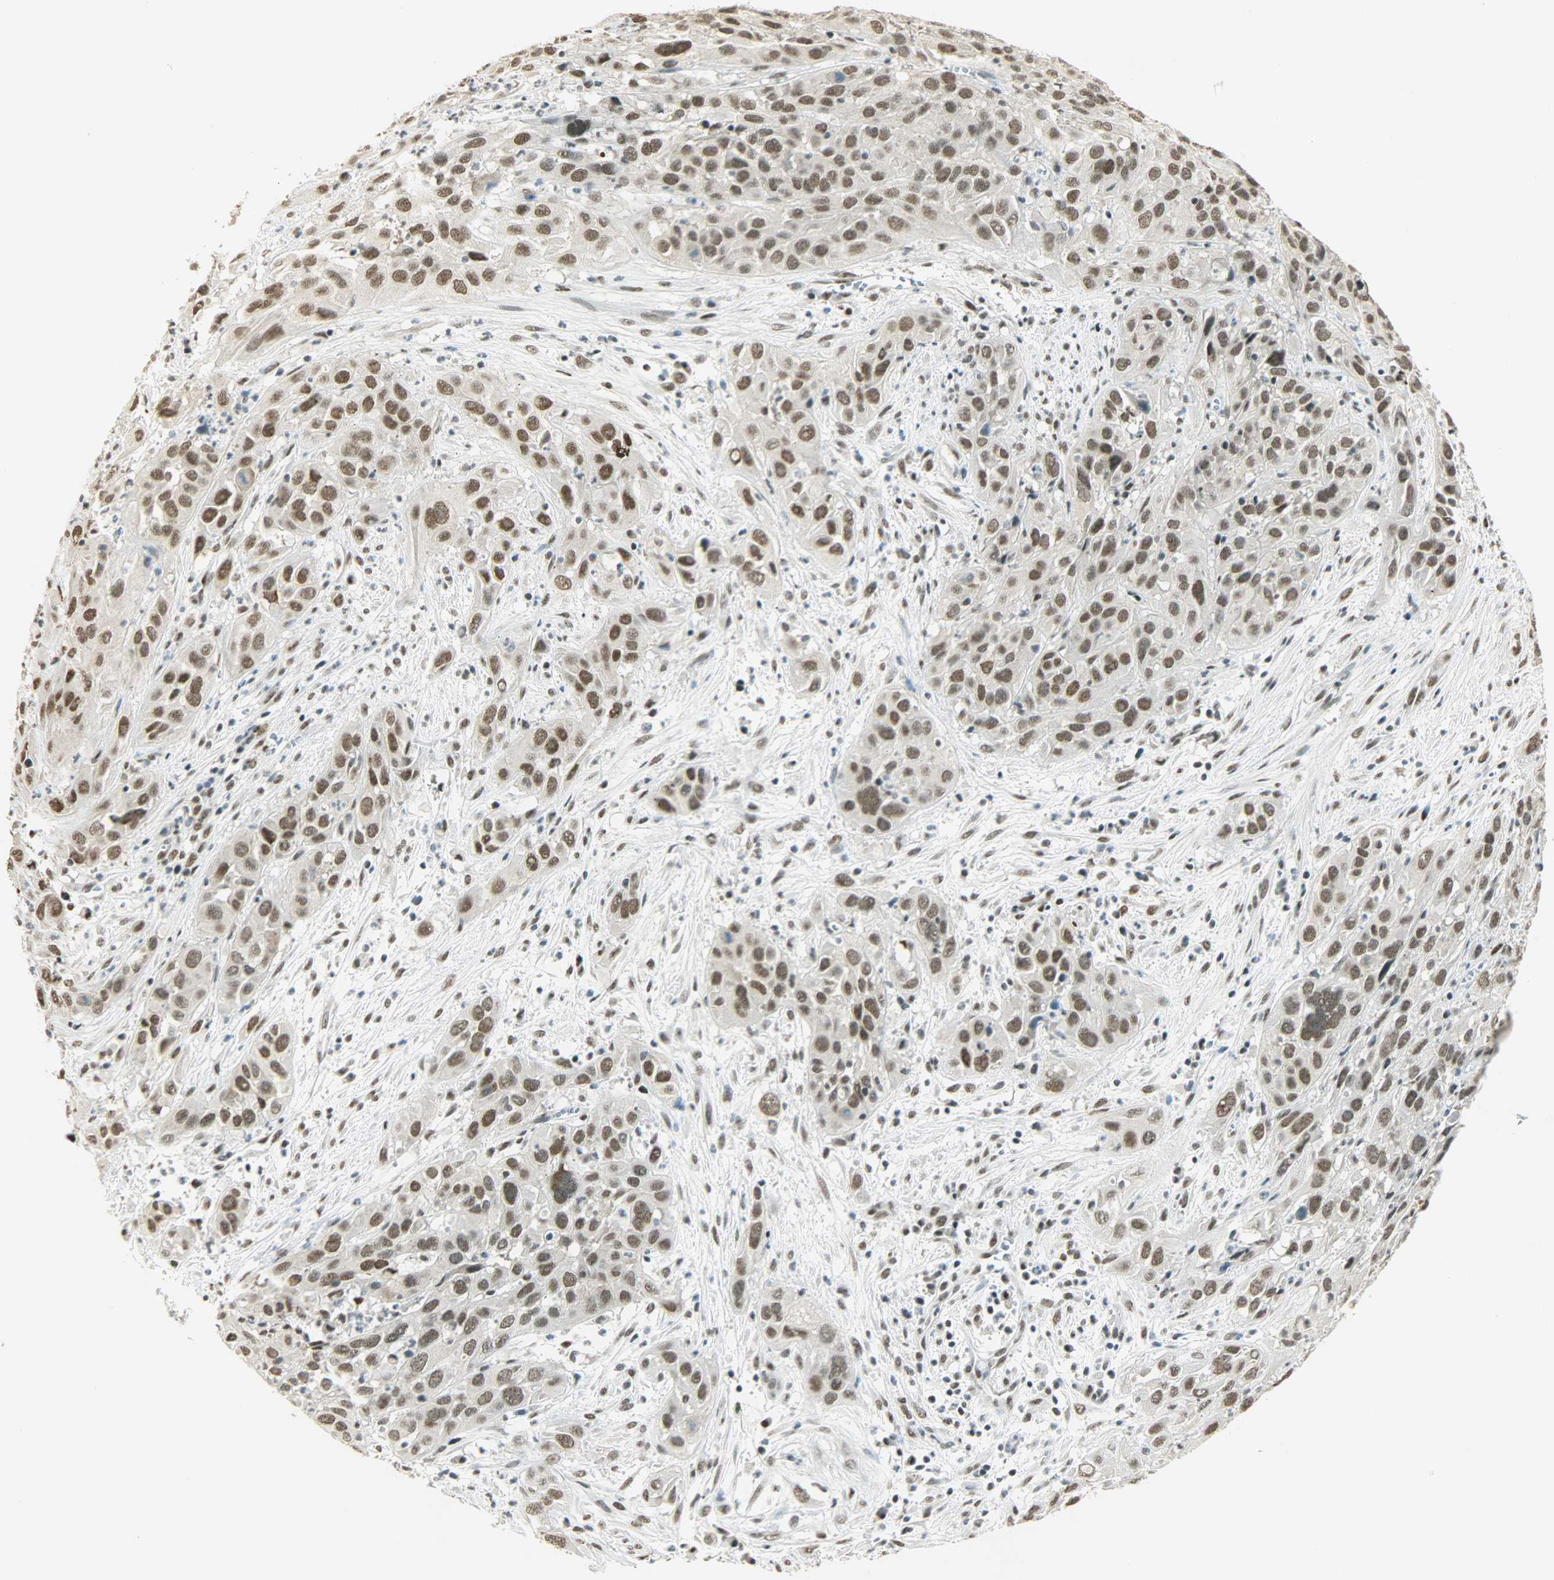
{"staining": {"intensity": "strong", "quantity": ">75%", "location": "nuclear"}, "tissue": "cervical cancer", "cell_type": "Tumor cells", "image_type": "cancer", "snomed": [{"axis": "morphology", "description": "Squamous cell carcinoma, NOS"}, {"axis": "topography", "description": "Cervix"}], "caption": "Protein analysis of cervical cancer (squamous cell carcinoma) tissue displays strong nuclear expression in about >75% of tumor cells.", "gene": "MYEF2", "patient": {"sex": "female", "age": 32}}